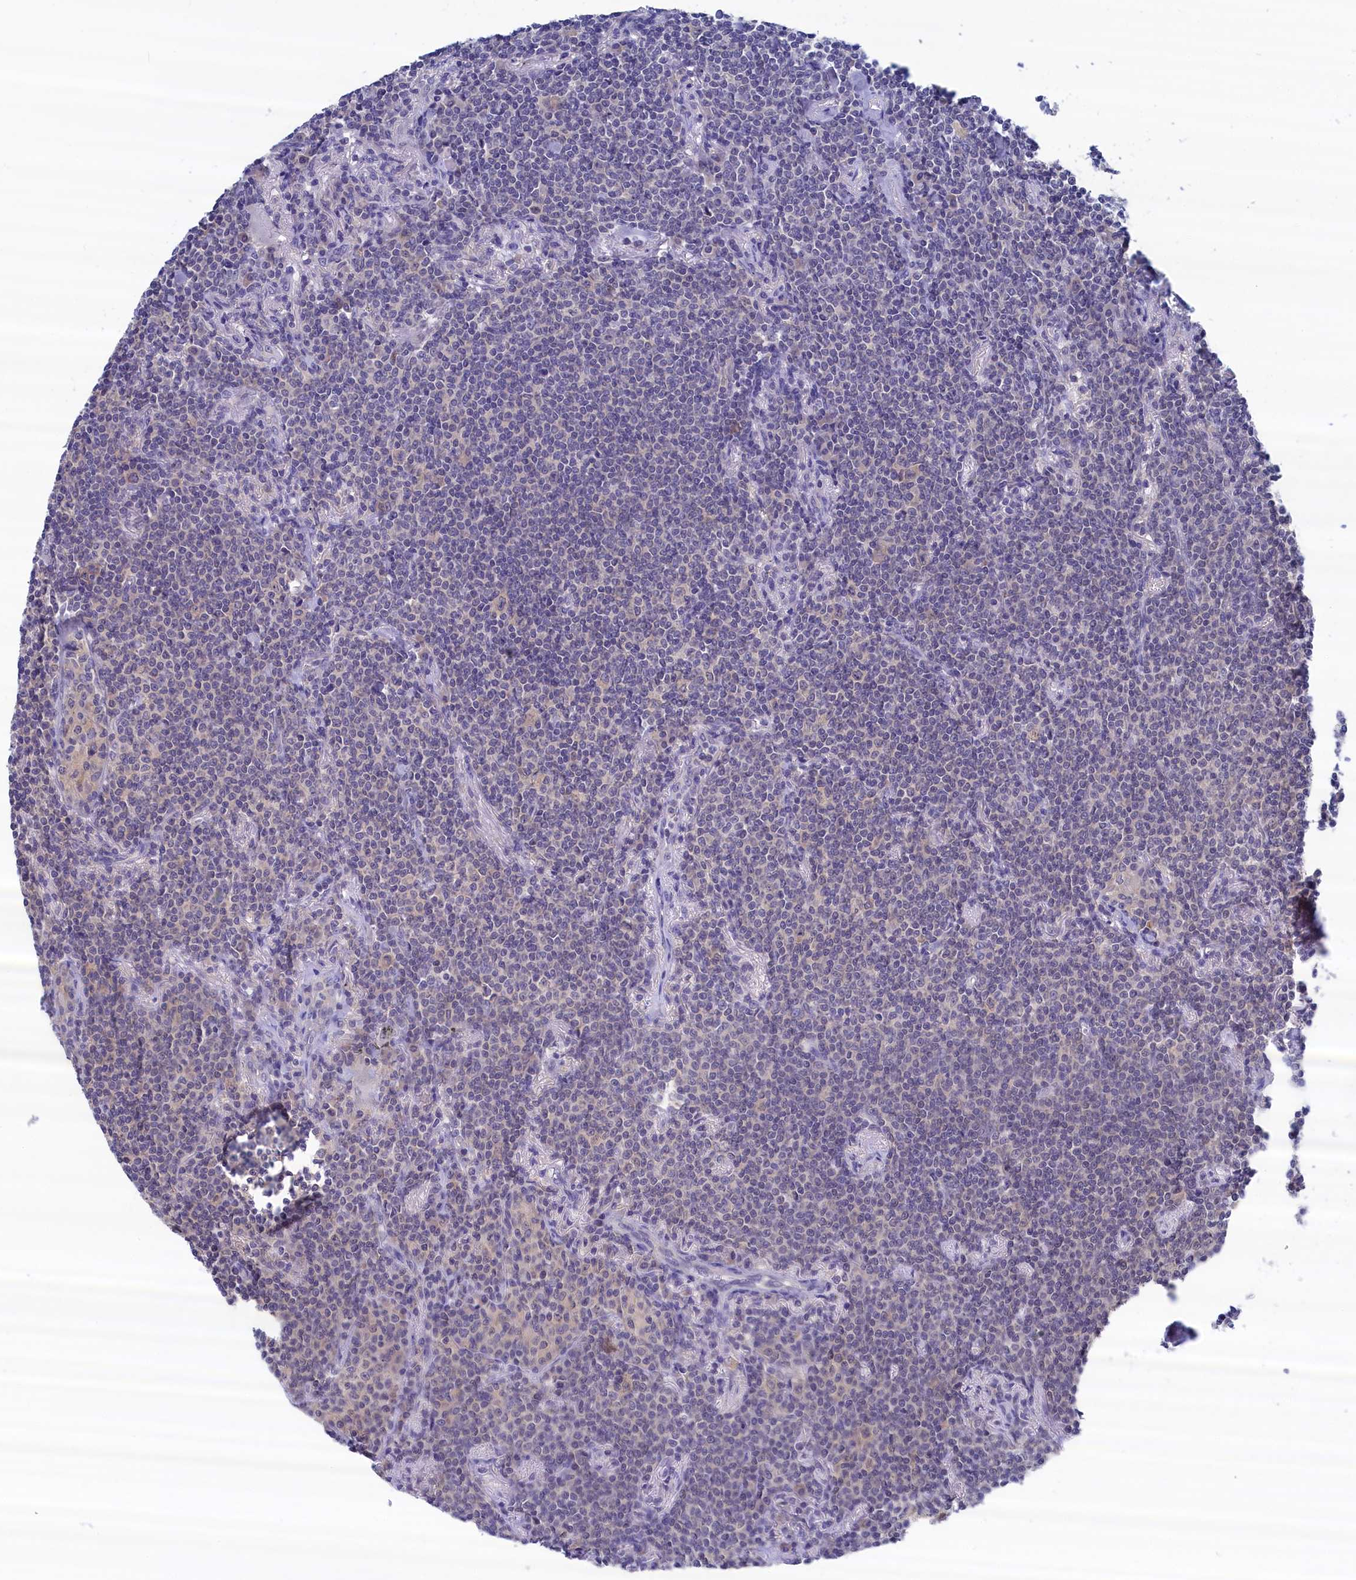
{"staining": {"intensity": "negative", "quantity": "none", "location": "none"}, "tissue": "lymphoma", "cell_type": "Tumor cells", "image_type": "cancer", "snomed": [{"axis": "morphology", "description": "Malignant lymphoma, non-Hodgkin's type, Low grade"}, {"axis": "topography", "description": "Lung"}], "caption": "Image shows no protein staining in tumor cells of low-grade malignant lymphoma, non-Hodgkin's type tissue.", "gene": "PGP", "patient": {"sex": "female", "age": 71}}